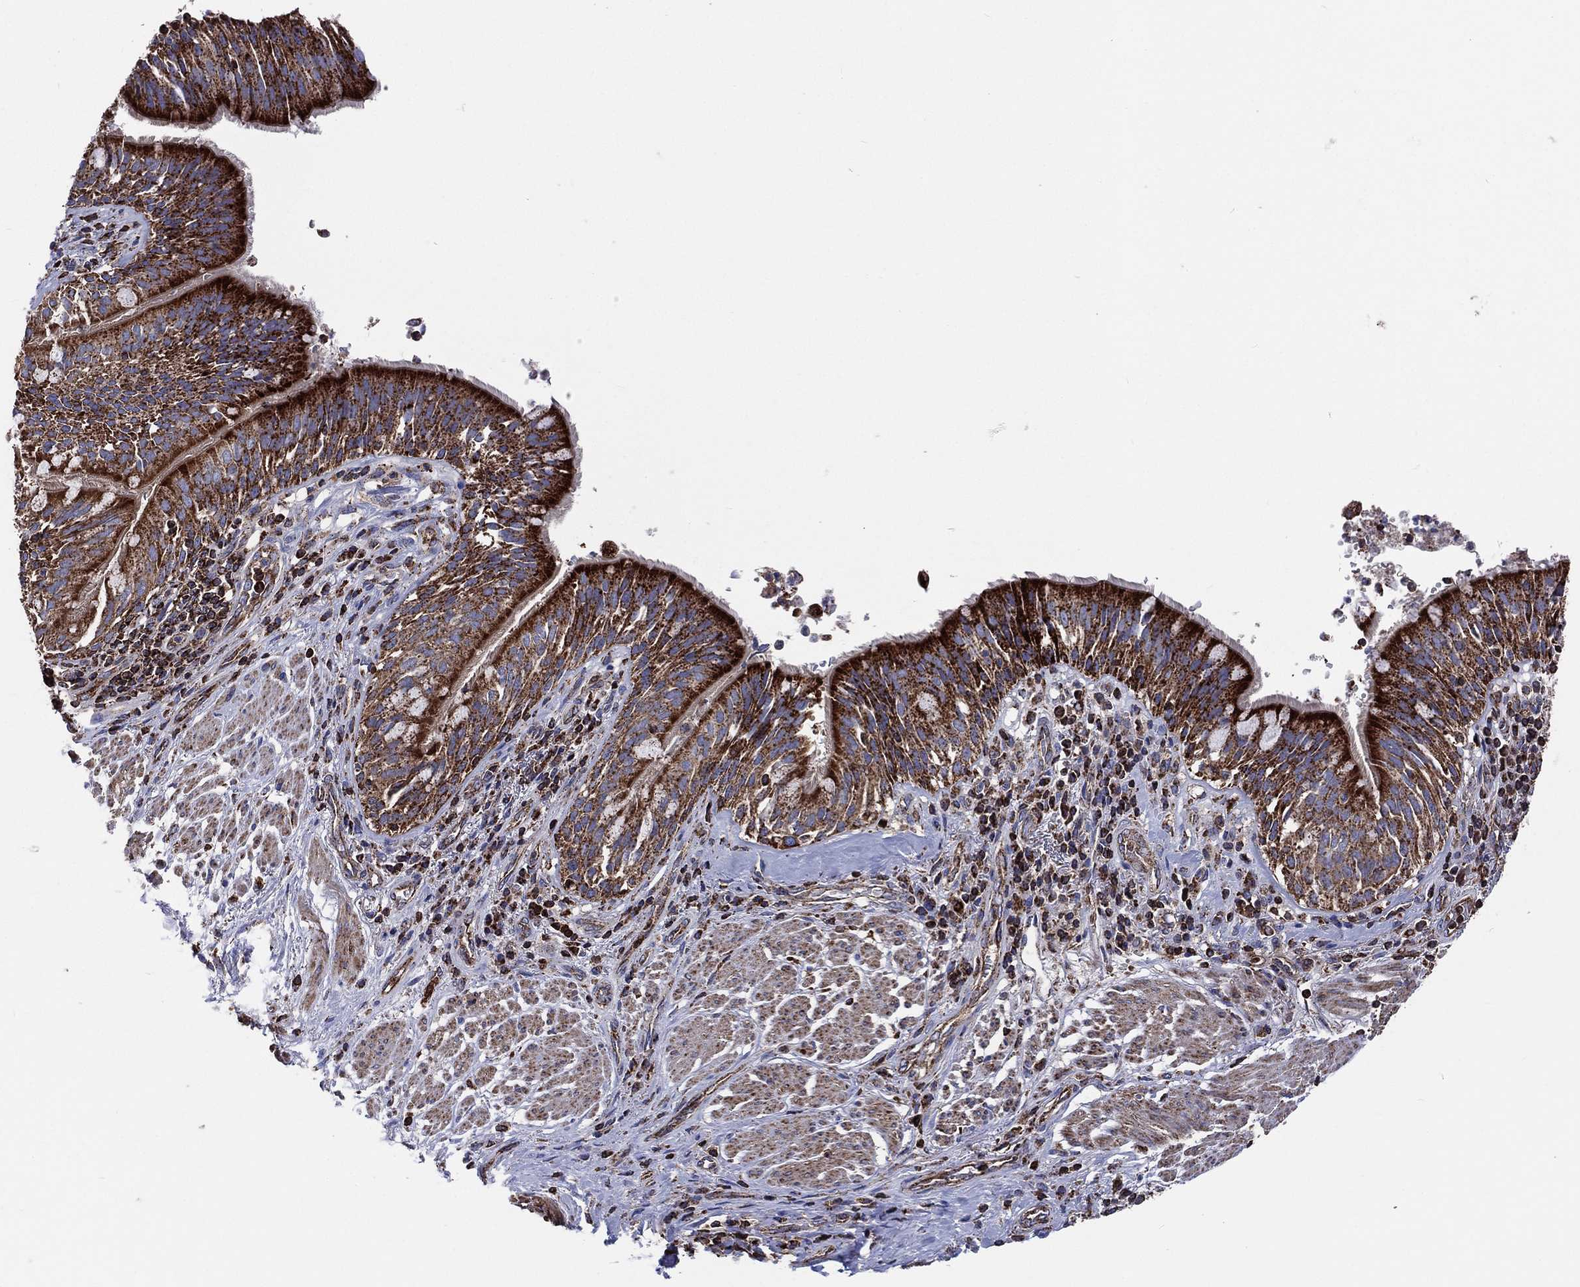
{"staining": {"intensity": "strong", "quantity": ">75%", "location": "cytoplasmic/membranous"}, "tissue": "bronchus", "cell_type": "Respiratory epithelial cells", "image_type": "normal", "snomed": [{"axis": "morphology", "description": "Normal tissue, NOS"}, {"axis": "morphology", "description": "Squamous cell carcinoma, NOS"}, {"axis": "topography", "description": "Bronchus"}, {"axis": "topography", "description": "Lung"}], "caption": "DAB (3,3'-diaminobenzidine) immunohistochemical staining of benign bronchus reveals strong cytoplasmic/membranous protein staining in about >75% of respiratory epithelial cells. (DAB = brown stain, brightfield microscopy at high magnification).", "gene": "ANKRD37", "patient": {"sex": "male", "age": 64}}